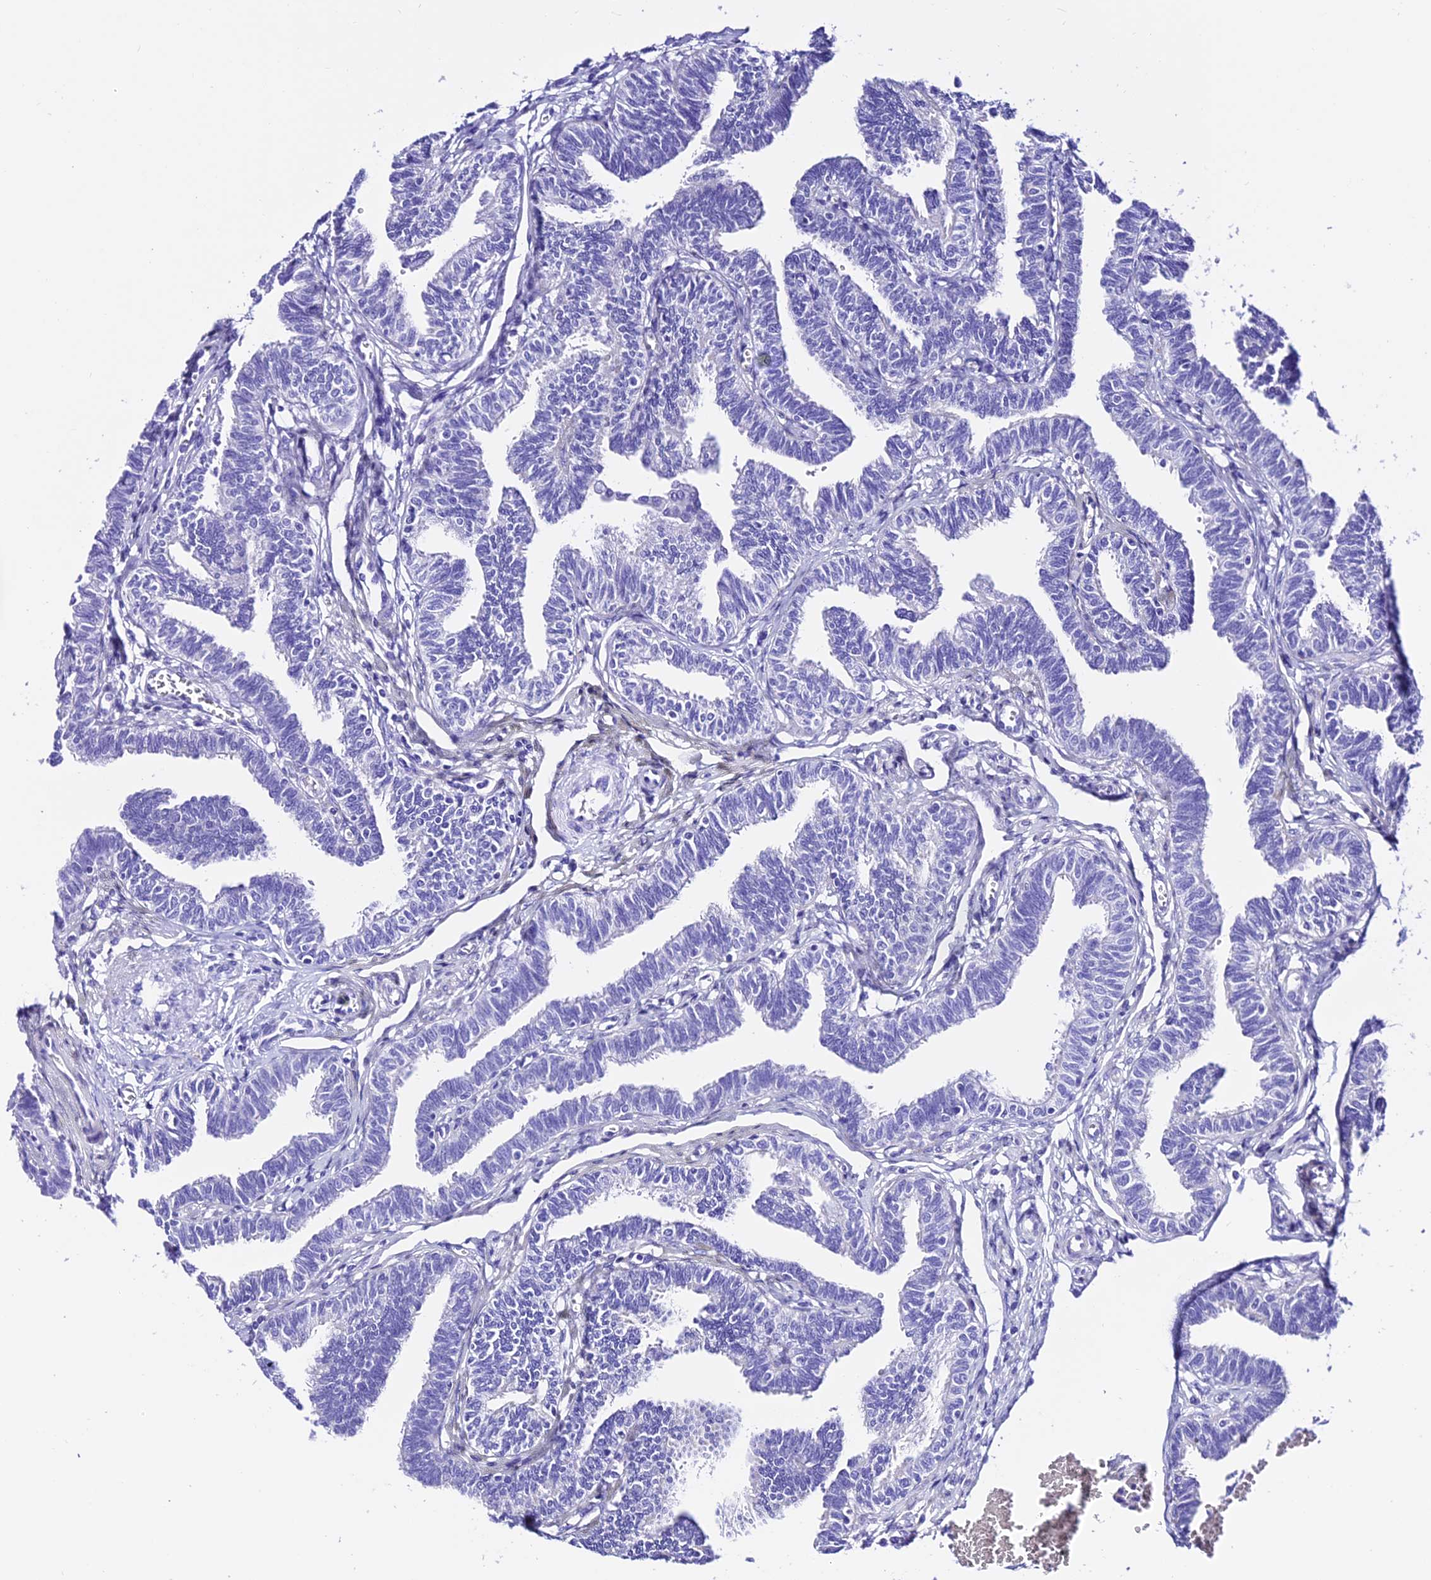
{"staining": {"intensity": "negative", "quantity": "none", "location": "none"}, "tissue": "fallopian tube", "cell_type": "Glandular cells", "image_type": "normal", "snomed": [{"axis": "morphology", "description": "Normal tissue, NOS"}, {"axis": "topography", "description": "Fallopian tube"}, {"axis": "topography", "description": "Ovary"}], "caption": "Immunohistochemistry (IHC) photomicrograph of normal fallopian tube: fallopian tube stained with DAB demonstrates no significant protein staining in glandular cells.", "gene": "TRMT44", "patient": {"sex": "female", "age": 23}}